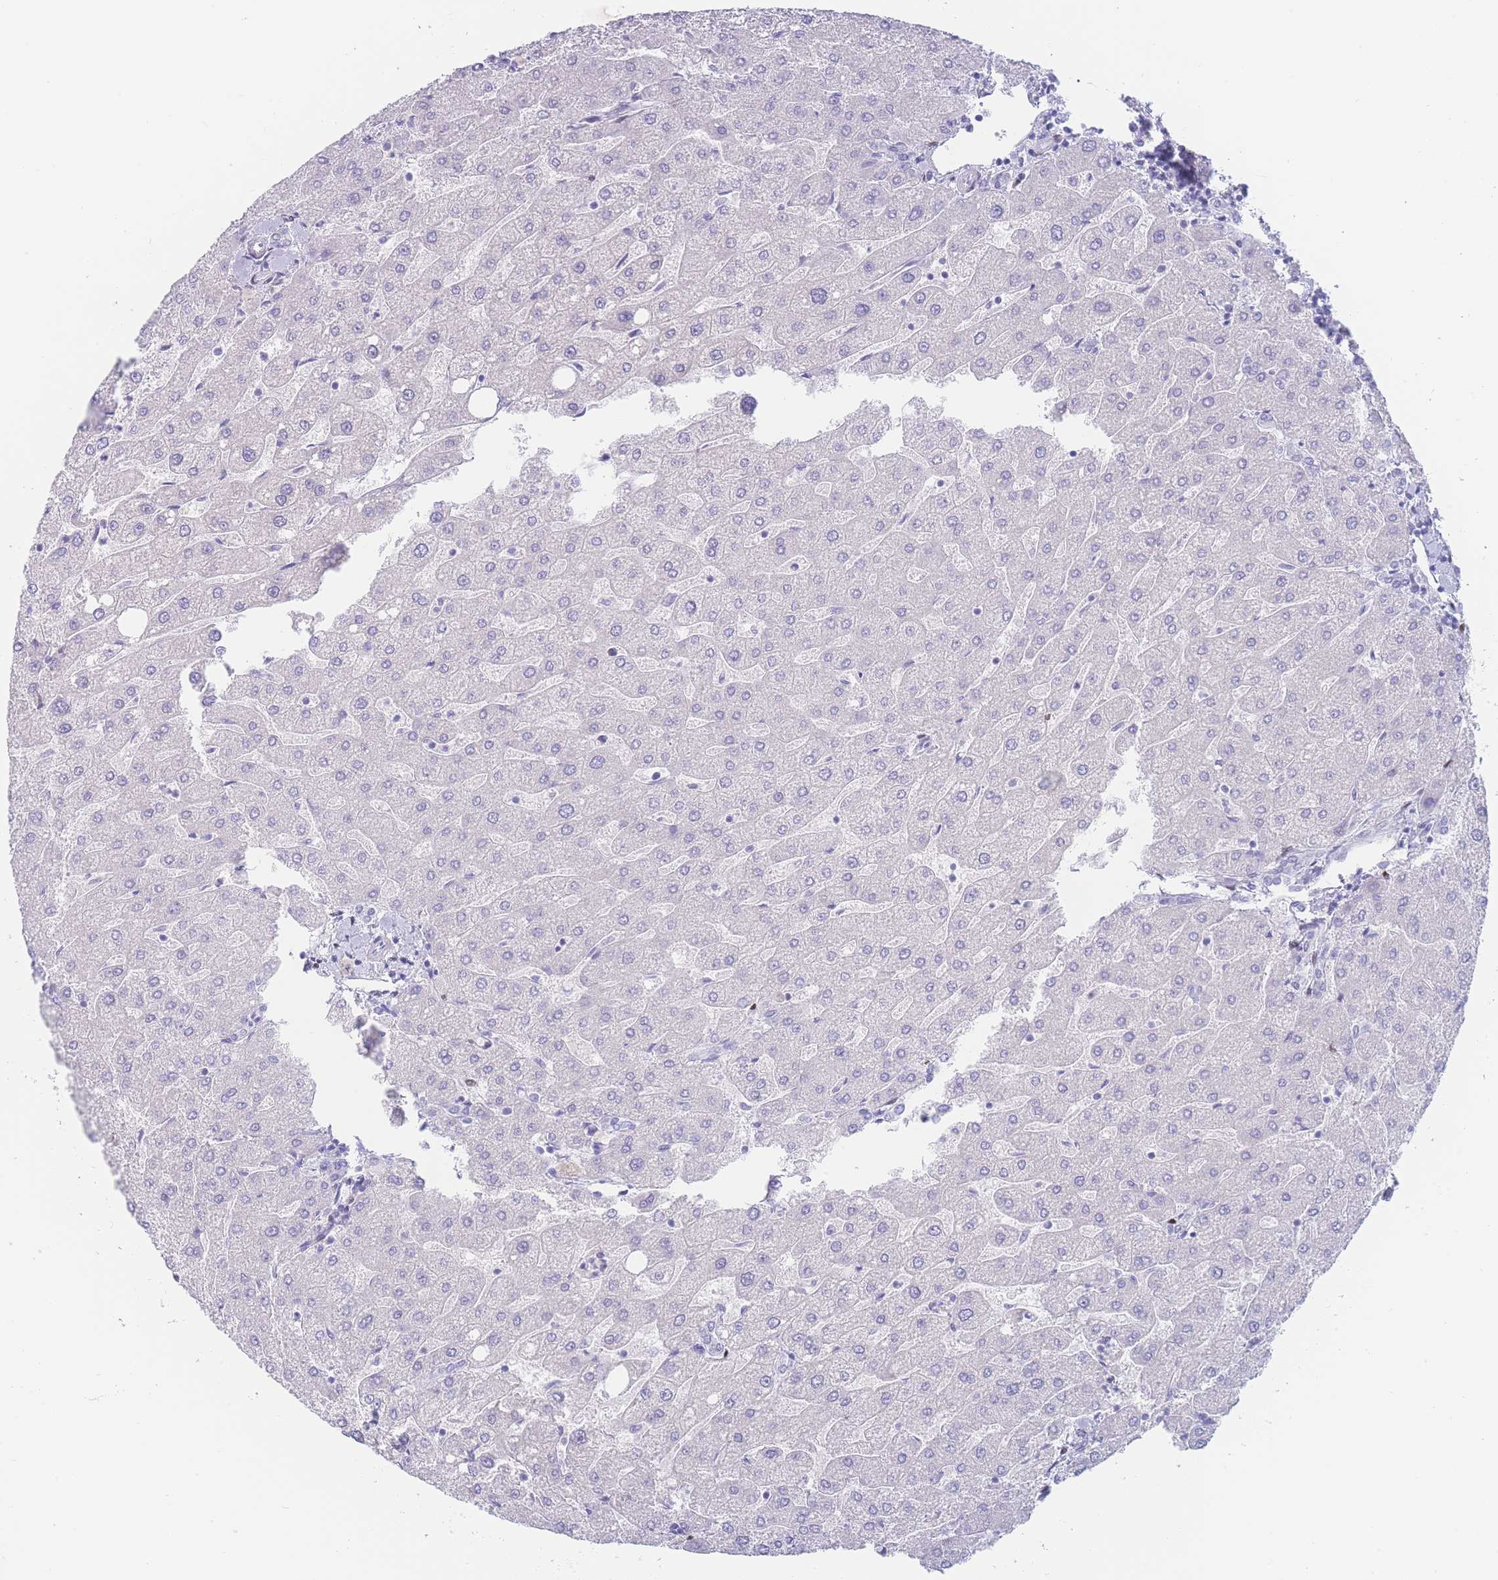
{"staining": {"intensity": "negative", "quantity": "none", "location": "none"}, "tissue": "liver", "cell_type": "Cholangiocytes", "image_type": "normal", "snomed": [{"axis": "morphology", "description": "Normal tissue, NOS"}, {"axis": "topography", "description": "Liver"}], "caption": "Histopathology image shows no significant protein staining in cholangiocytes of unremarkable liver.", "gene": "PSMB5", "patient": {"sex": "male", "age": 67}}